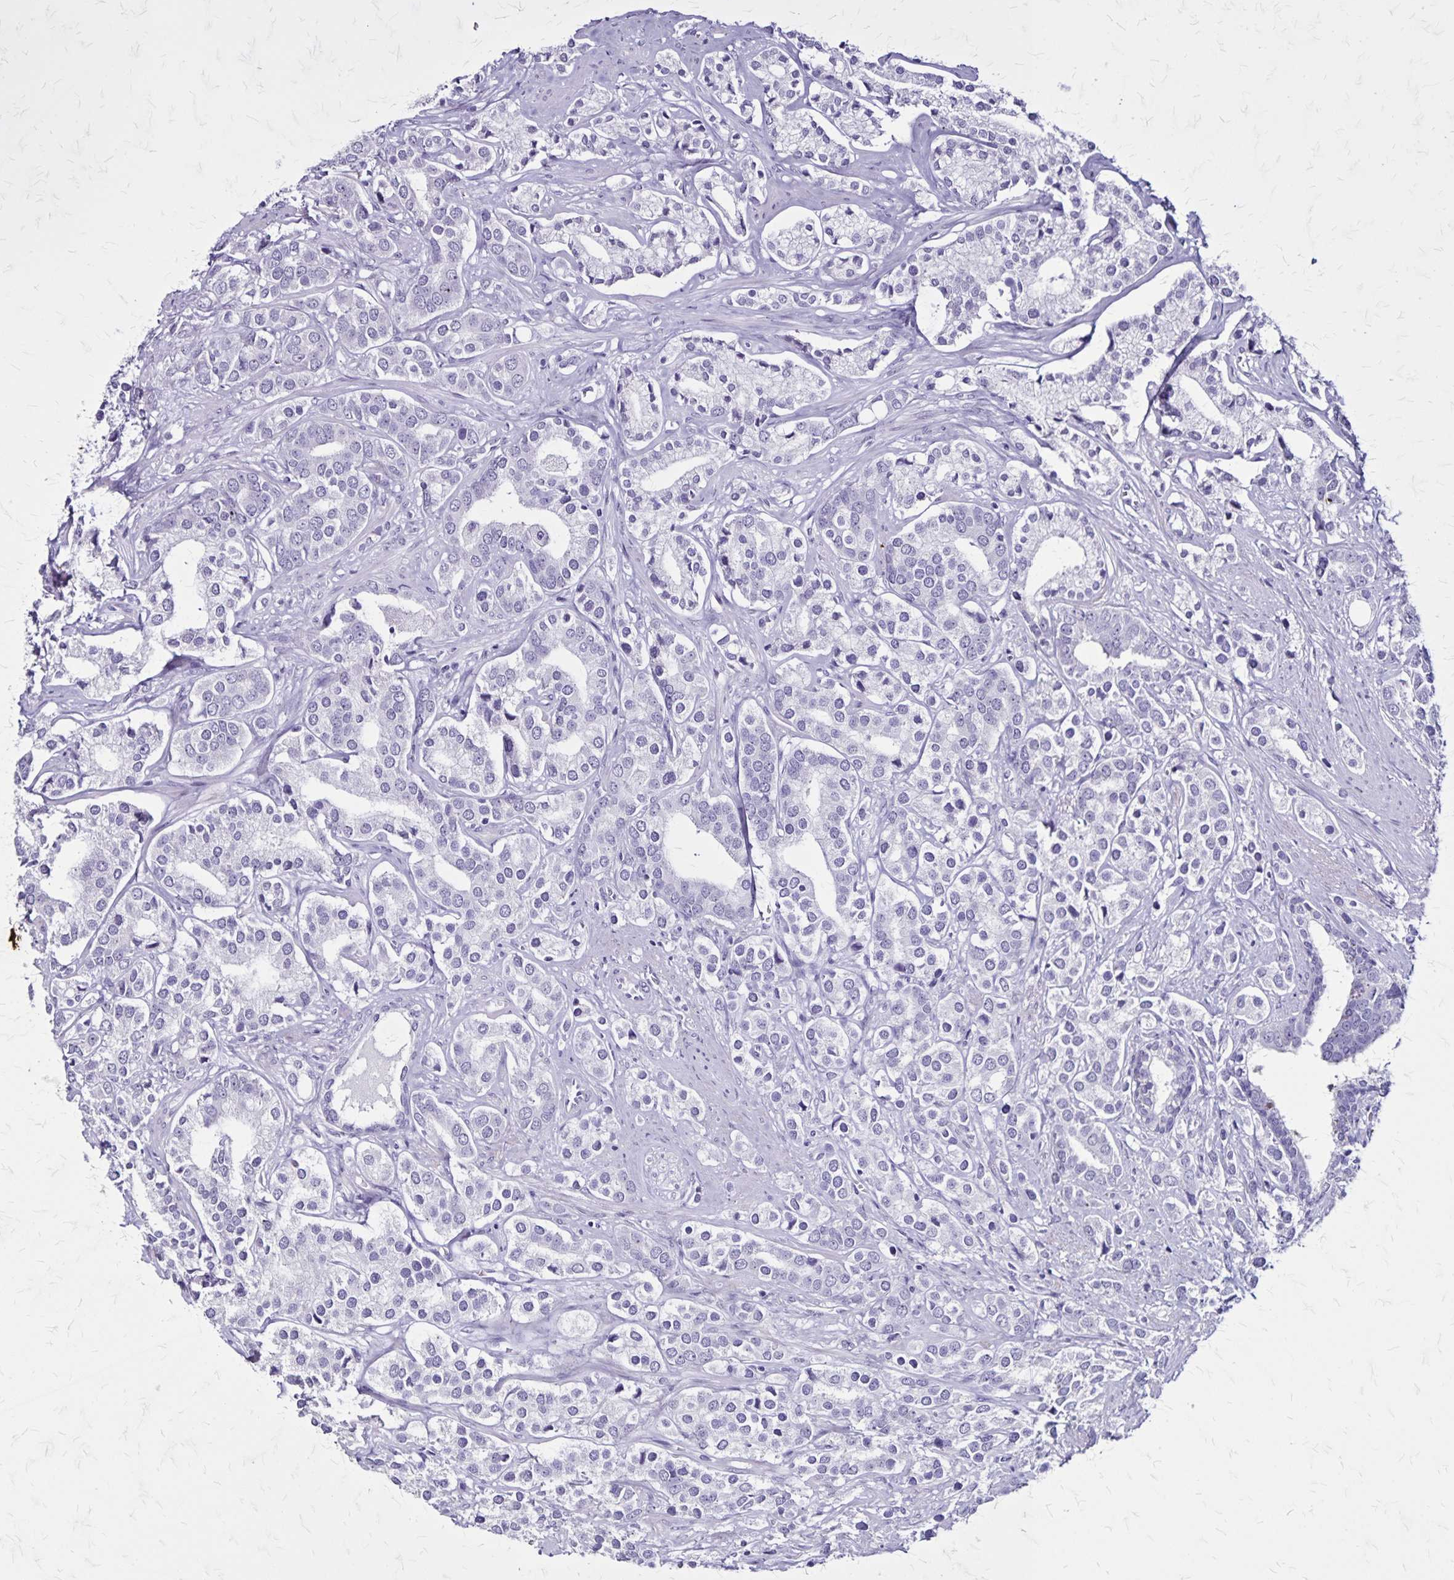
{"staining": {"intensity": "negative", "quantity": "none", "location": "none"}, "tissue": "prostate cancer", "cell_type": "Tumor cells", "image_type": "cancer", "snomed": [{"axis": "morphology", "description": "Adenocarcinoma, High grade"}, {"axis": "topography", "description": "Prostate"}], "caption": "There is no significant expression in tumor cells of prostate cancer.", "gene": "KRT2", "patient": {"sex": "male", "age": 58}}